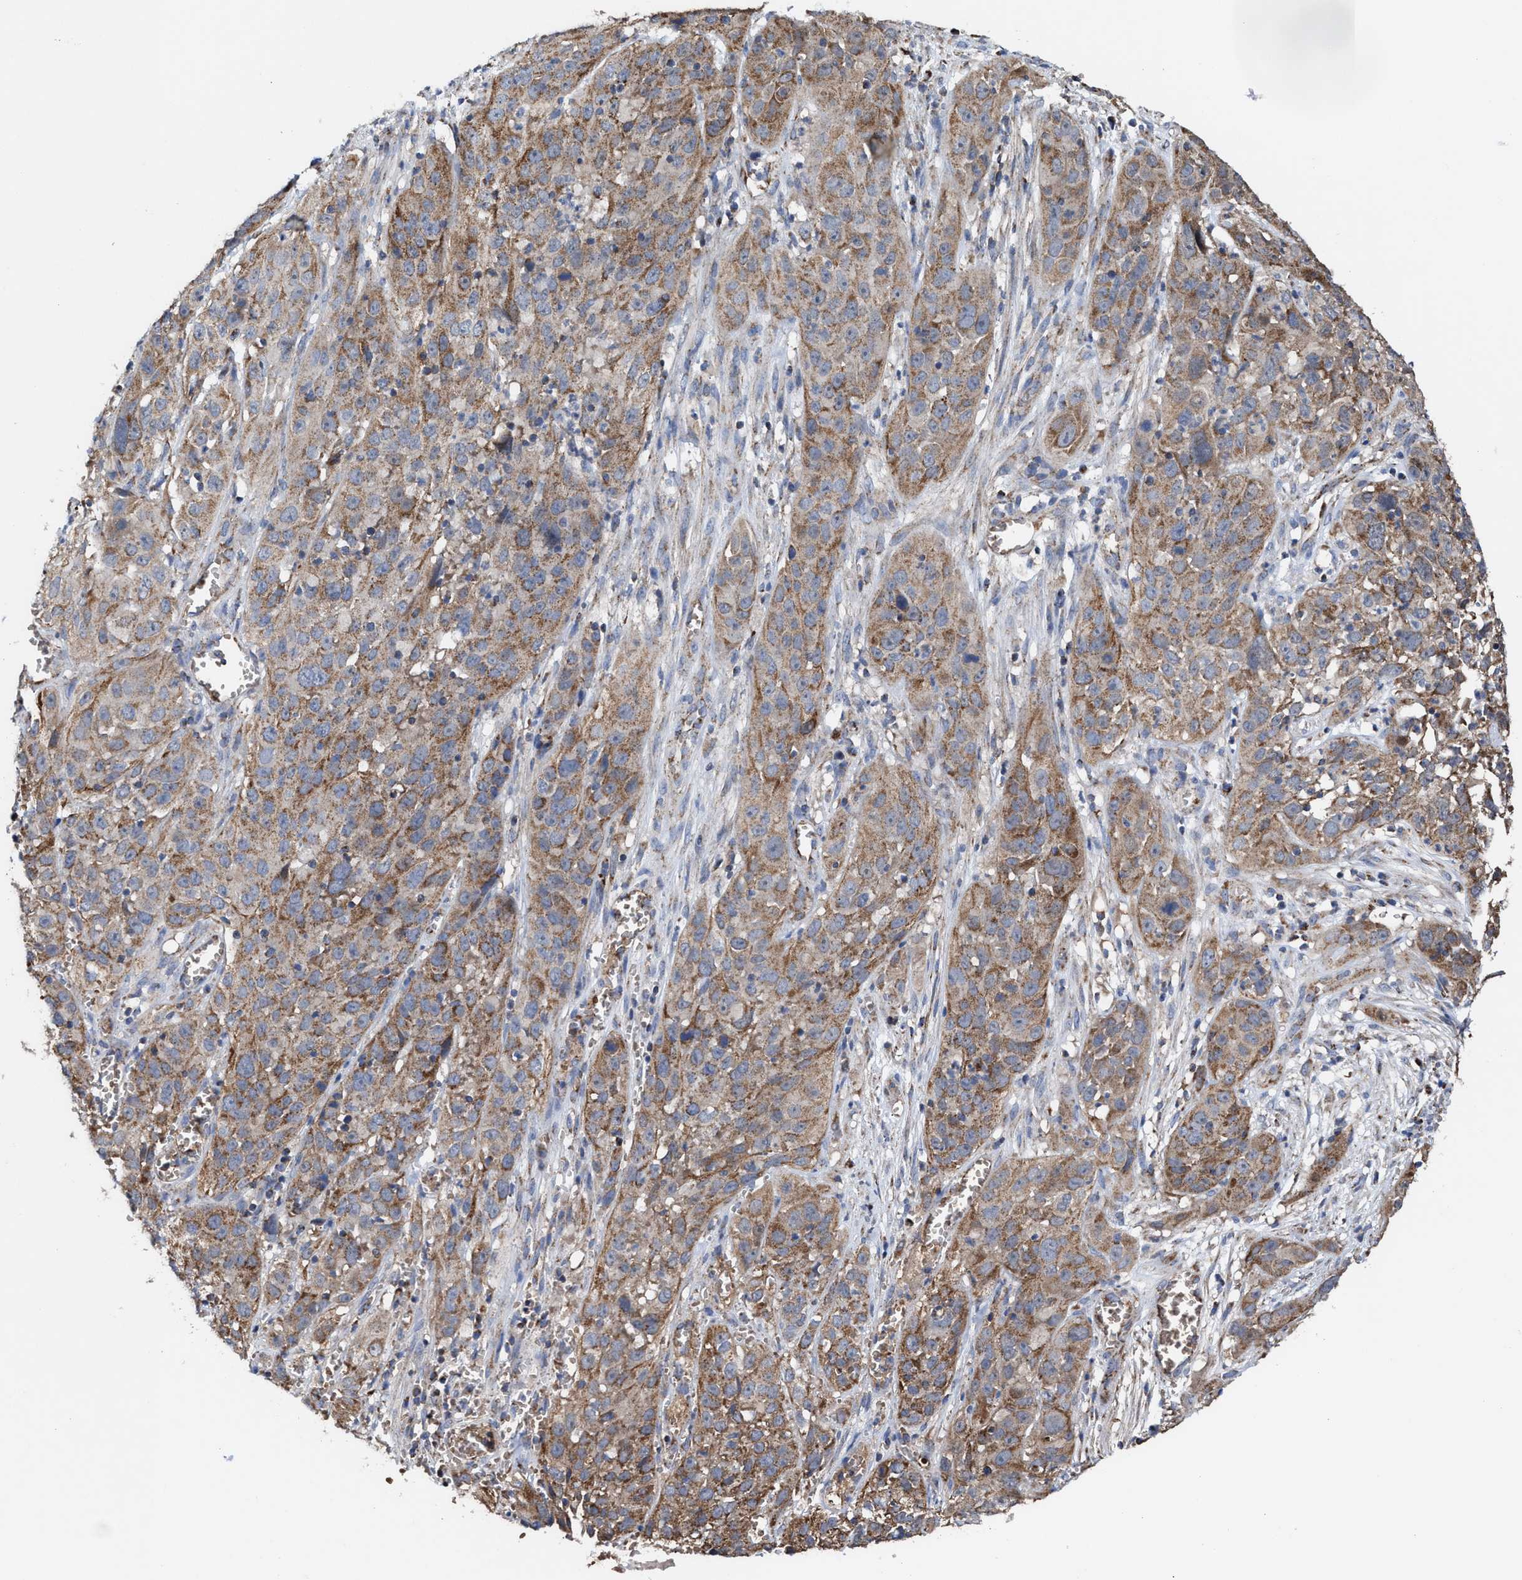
{"staining": {"intensity": "moderate", "quantity": ">75%", "location": "cytoplasmic/membranous"}, "tissue": "cervical cancer", "cell_type": "Tumor cells", "image_type": "cancer", "snomed": [{"axis": "morphology", "description": "Squamous cell carcinoma, NOS"}, {"axis": "topography", "description": "Cervix"}], "caption": "Moderate cytoplasmic/membranous positivity is appreciated in approximately >75% of tumor cells in cervical cancer (squamous cell carcinoma).", "gene": "MECR", "patient": {"sex": "female", "age": 32}}